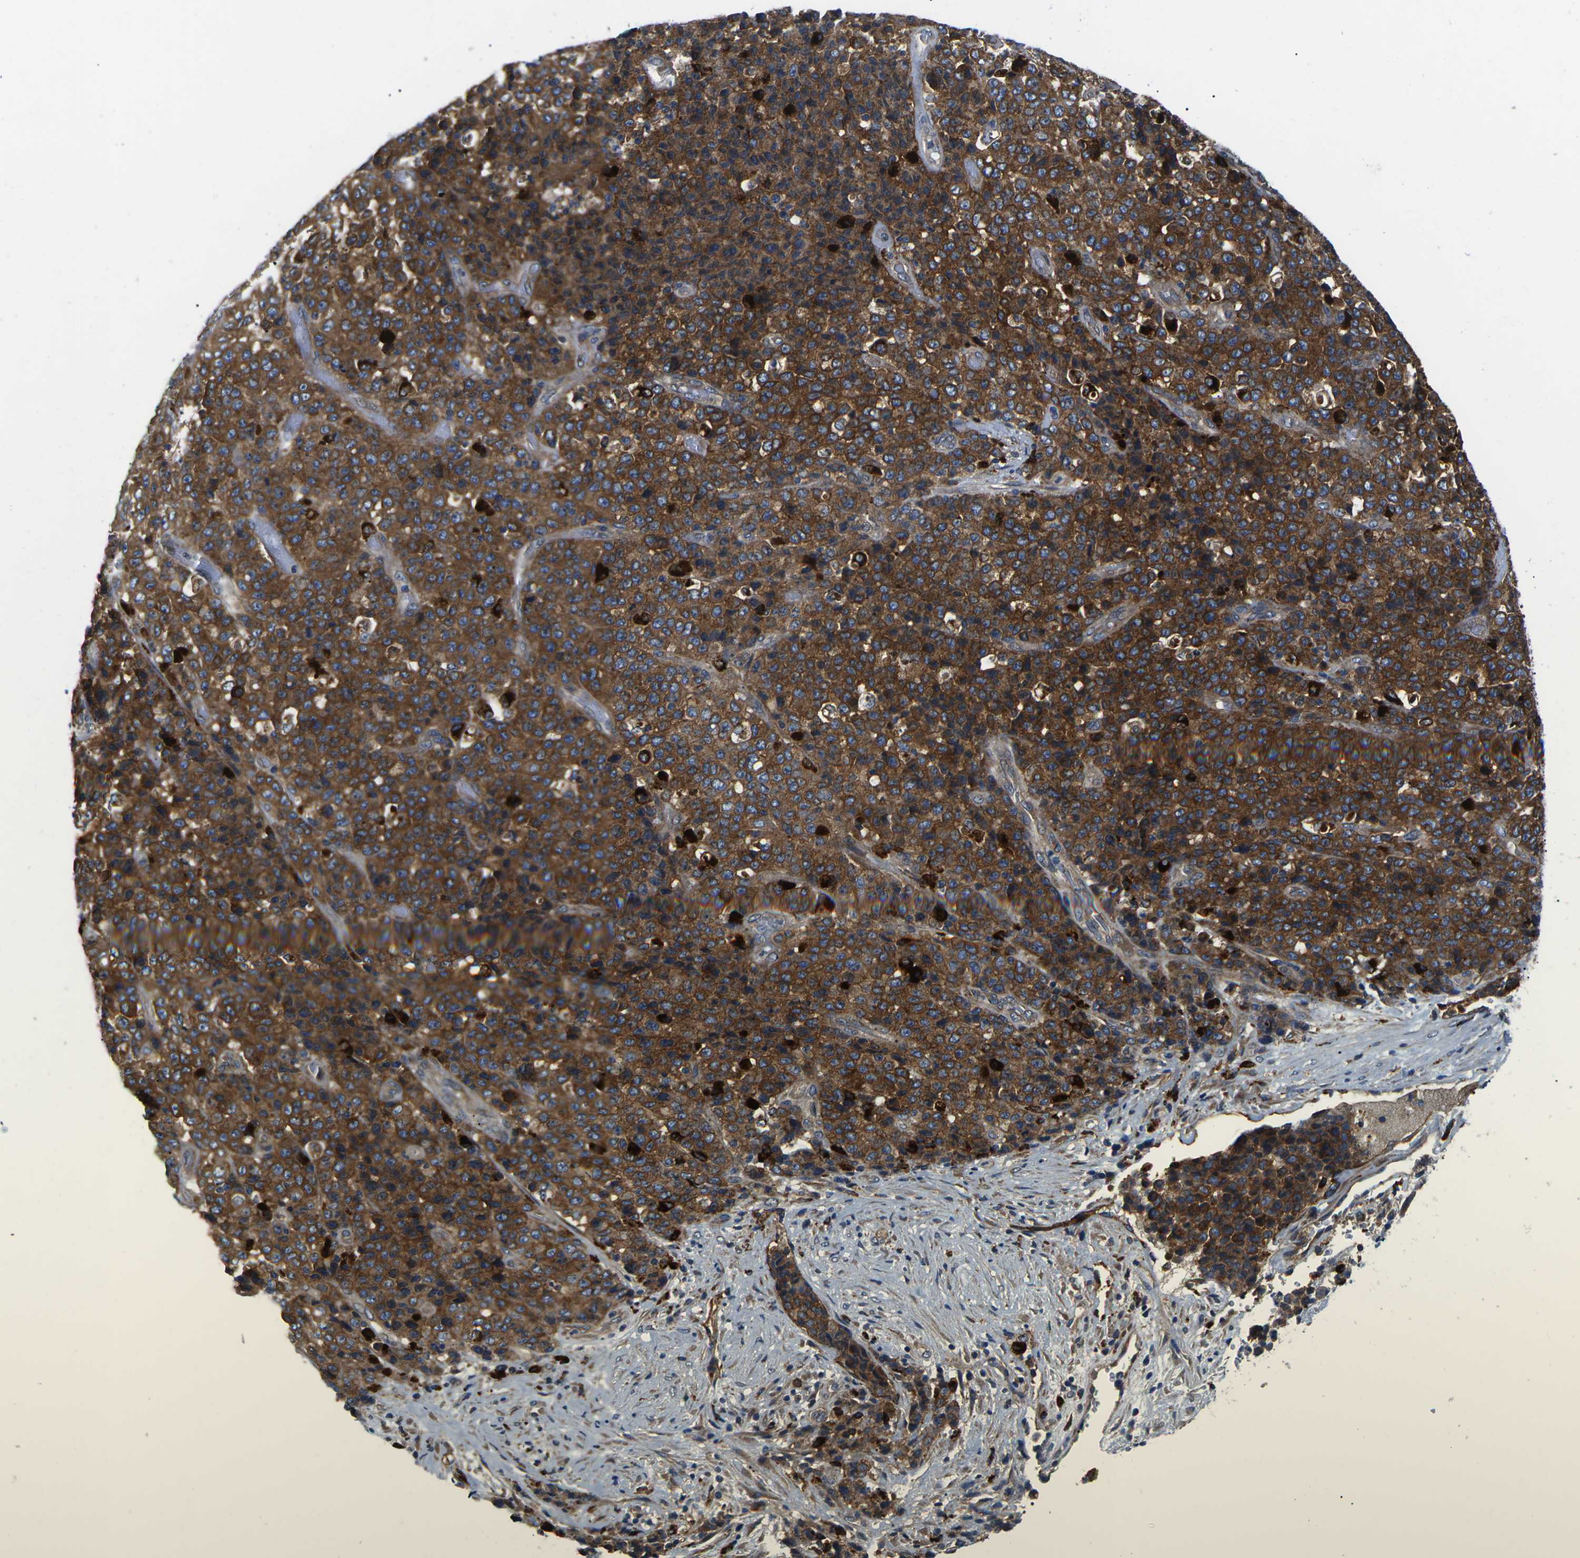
{"staining": {"intensity": "strong", "quantity": ">75%", "location": "cytoplasmic/membranous"}, "tissue": "stomach cancer", "cell_type": "Tumor cells", "image_type": "cancer", "snomed": [{"axis": "morphology", "description": "Adenocarcinoma, NOS"}, {"axis": "topography", "description": "Stomach"}], "caption": "An image showing strong cytoplasmic/membranous staining in about >75% of tumor cells in stomach cancer (adenocarcinoma), as visualized by brown immunohistochemical staining.", "gene": "DLG1", "patient": {"sex": "female", "age": 73}}